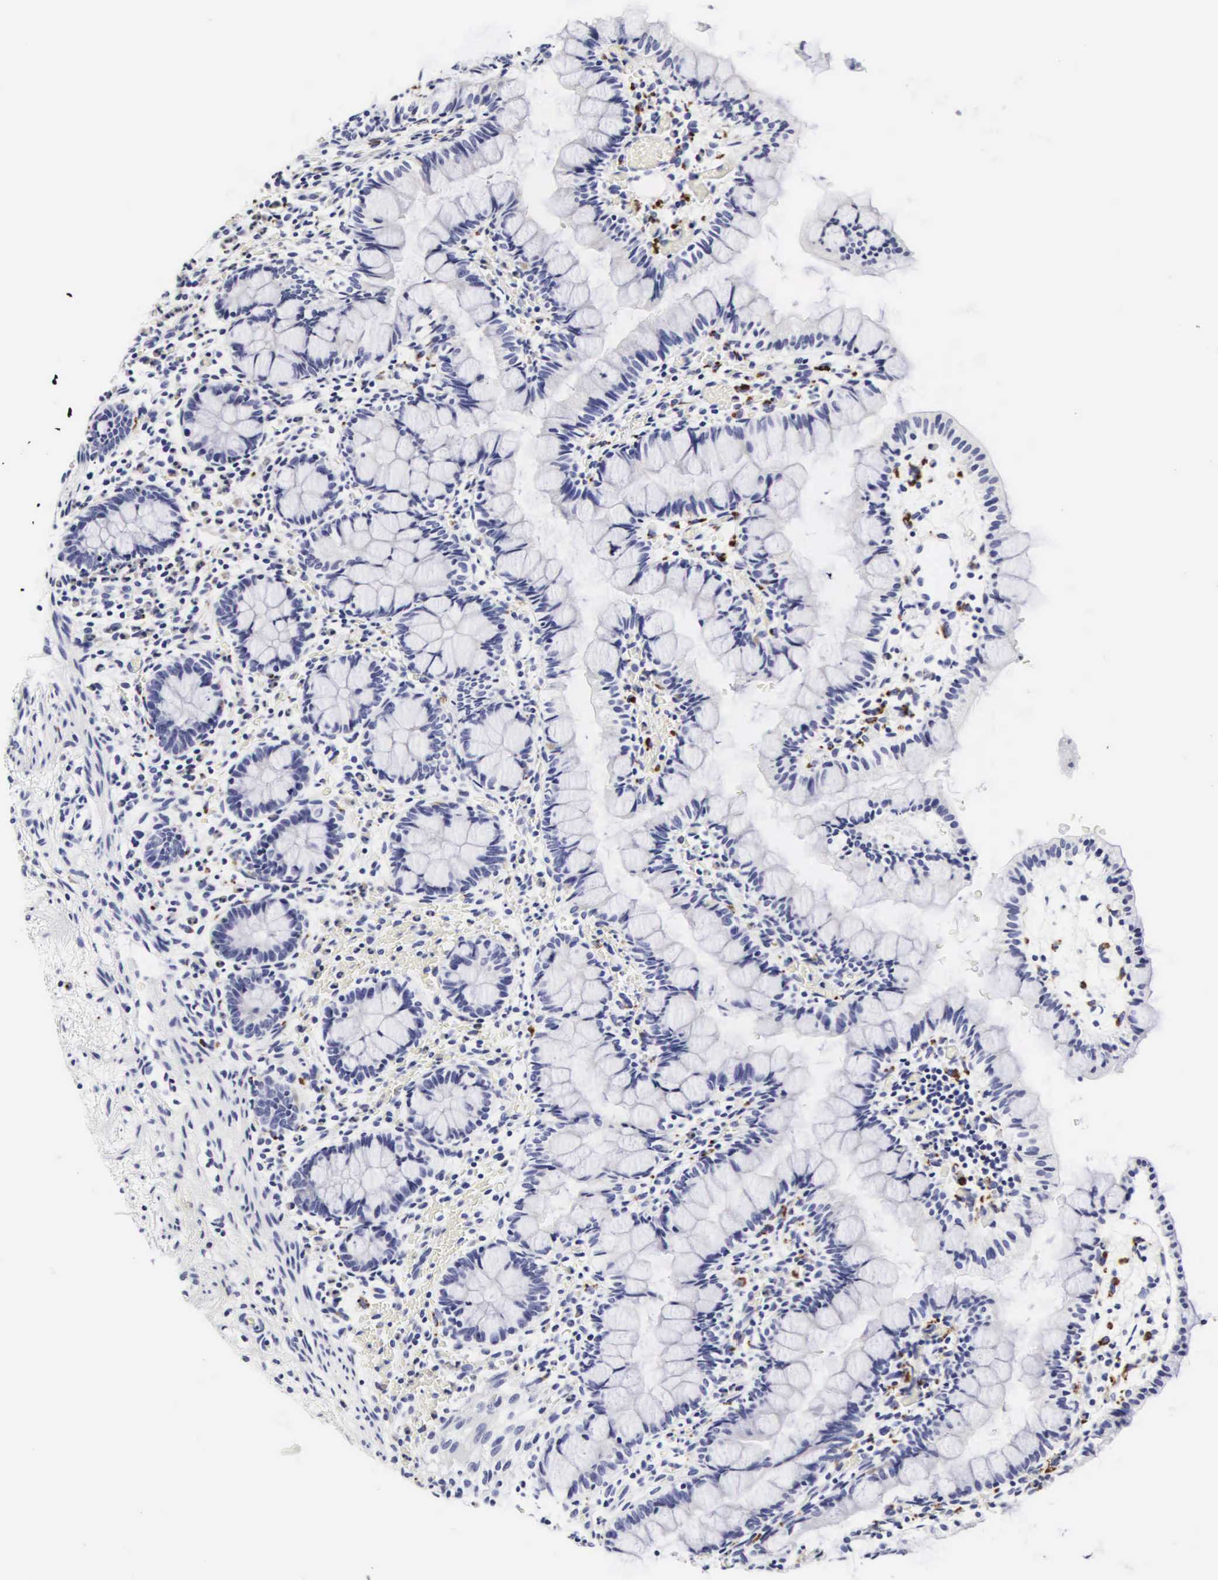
{"staining": {"intensity": "negative", "quantity": "none", "location": "none"}, "tissue": "small intestine", "cell_type": "Glandular cells", "image_type": "normal", "snomed": [{"axis": "morphology", "description": "Normal tissue, NOS"}, {"axis": "topography", "description": "Small intestine"}], "caption": "DAB immunohistochemical staining of unremarkable human small intestine demonstrates no significant staining in glandular cells.", "gene": "RNASE6", "patient": {"sex": "male", "age": 1}}